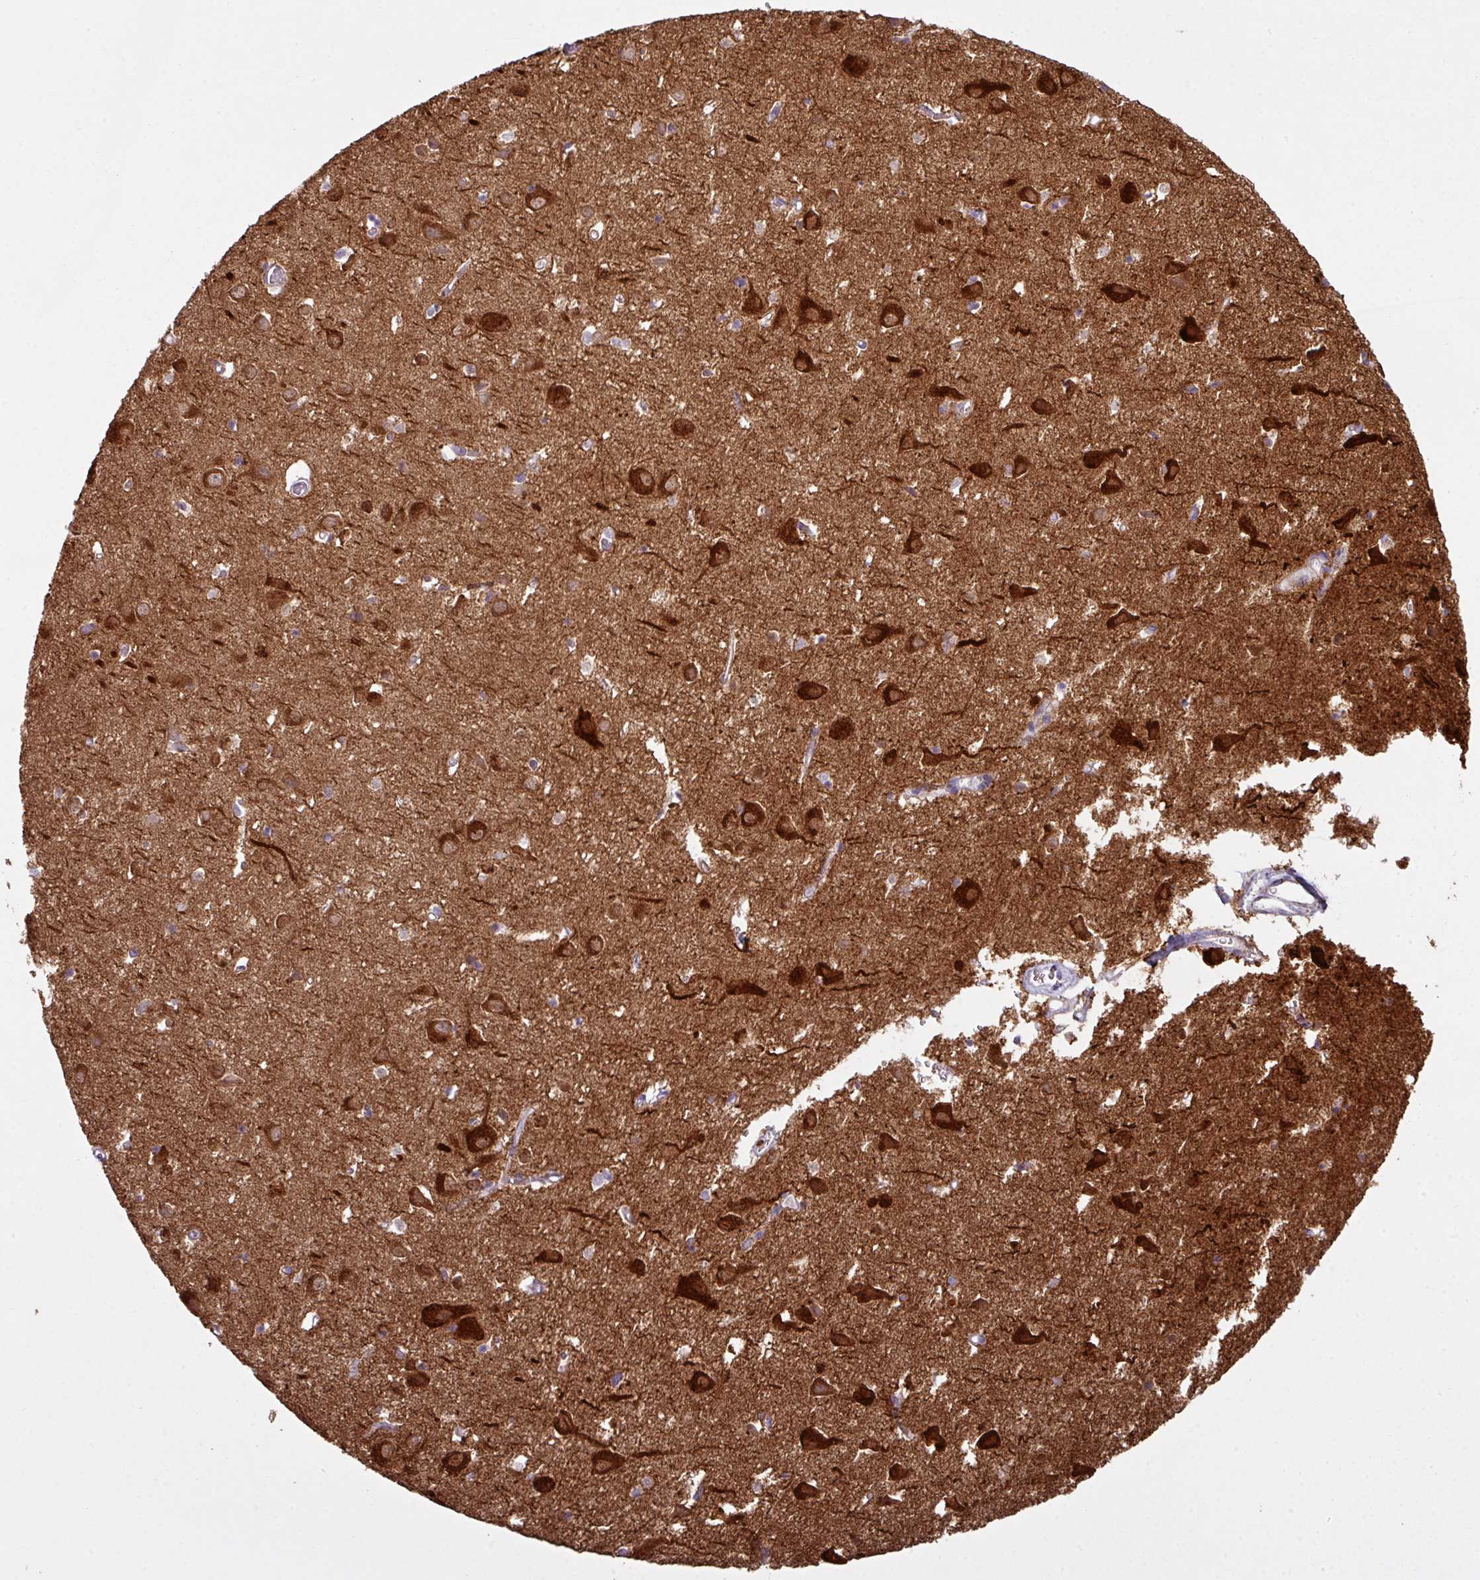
{"staining": {"intensity": "negative", "quantity": "none", "location": "none"}, "tissue": "cerebral cortex", "cell_type": "Endothelial cells", "image_type": "normal", "snomed": [{"axis": "morphology", "description": "Normal tissue, NOS"}, {"axis": "topography", "description": "Cerebral cortex"}], "caption": "High power microscopy photomicrograph of an immunohistochemistry micrograph of unremarkable cerebral cortex, revealing no significant staining in endothelial cells.", "gene": "CAMK2A", "patient": {"sex": "male", "age": 70}}